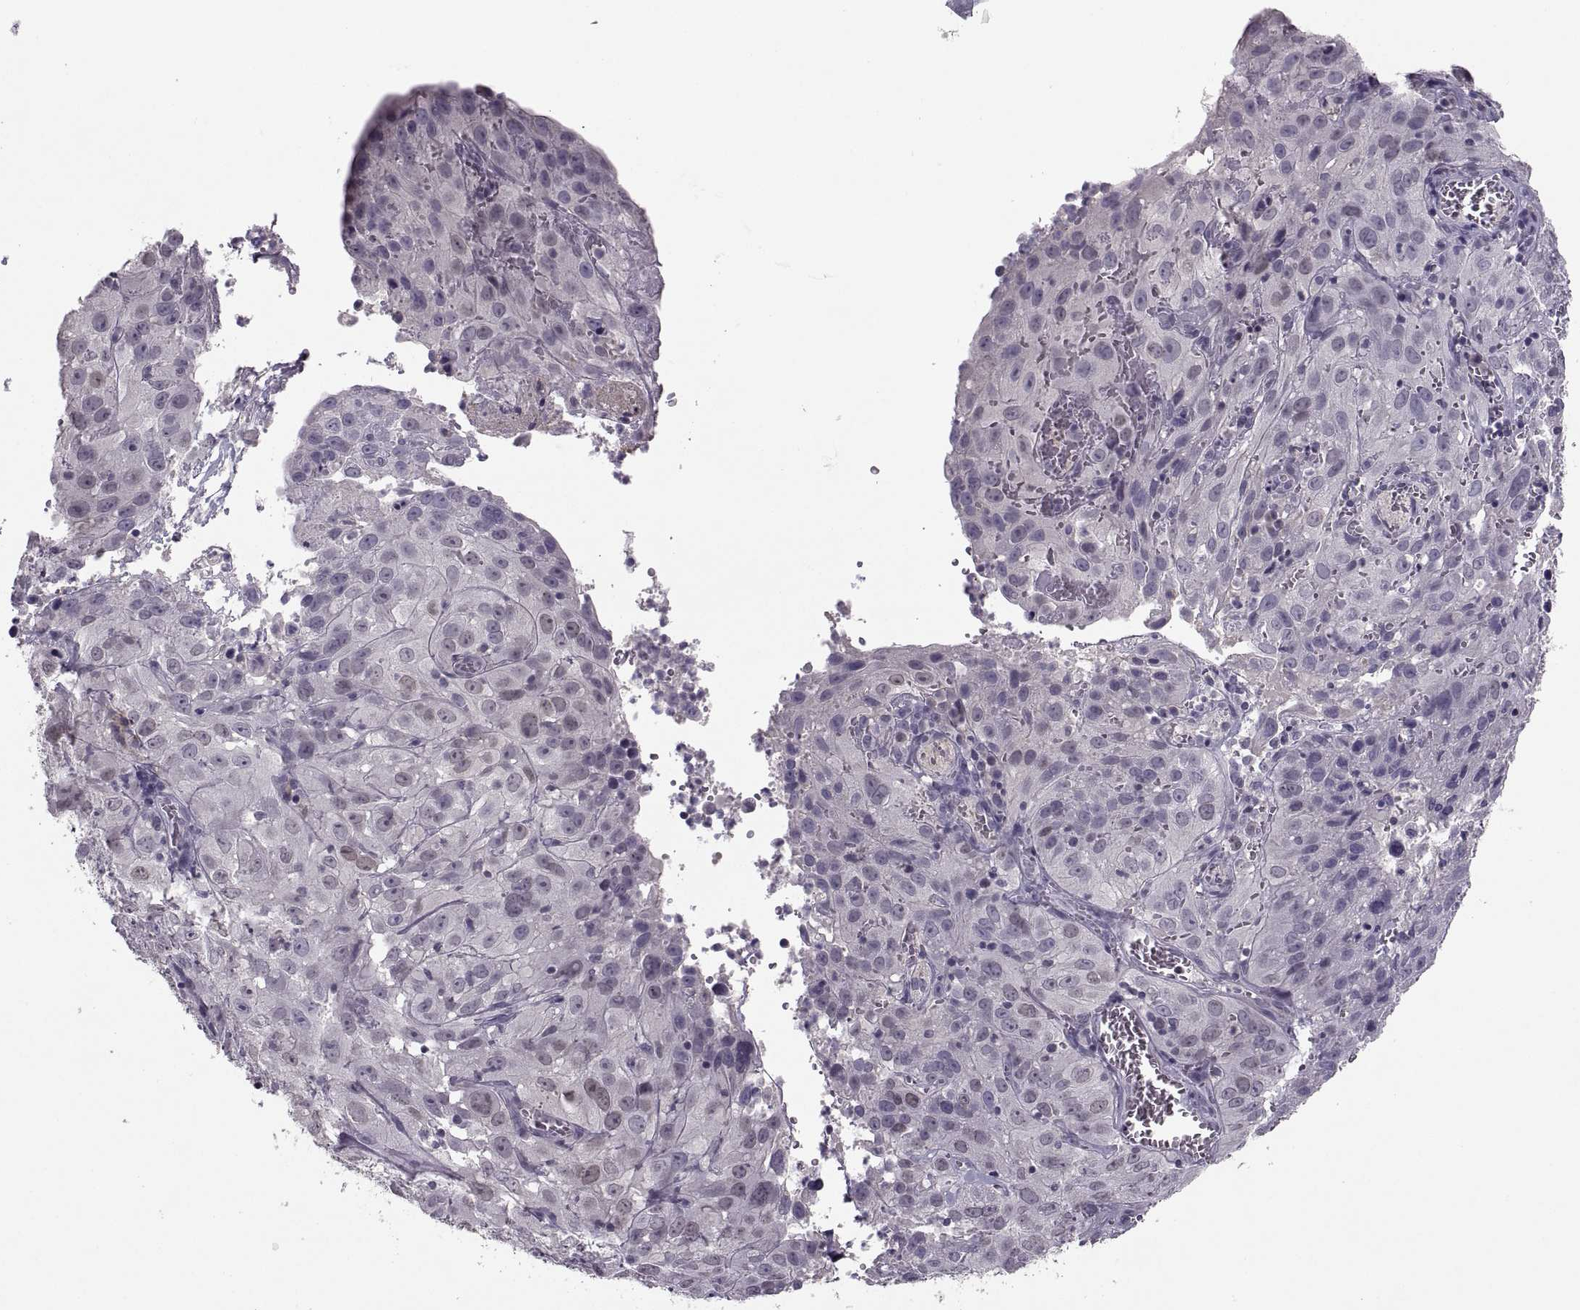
{"staining": {"intensity": "negative", "quantity": "none", "location": "none"}, "tissue": "cervical cancer", "cell_type": "Tumor cells", "image_type": "cancer", "snomed": [{"axis": "morphology", "description": "Squamous cell carcinoma, NOS"}, {"axis": "topography", "description": "Cervix"}], "caption": "Squamous cell carcinoma (cervical) stained for a protein using immunohistochemistry shows no positivity tumor cells.", "gene": "CACNA1F", "patient": {"sex": "female", "age": 32}}